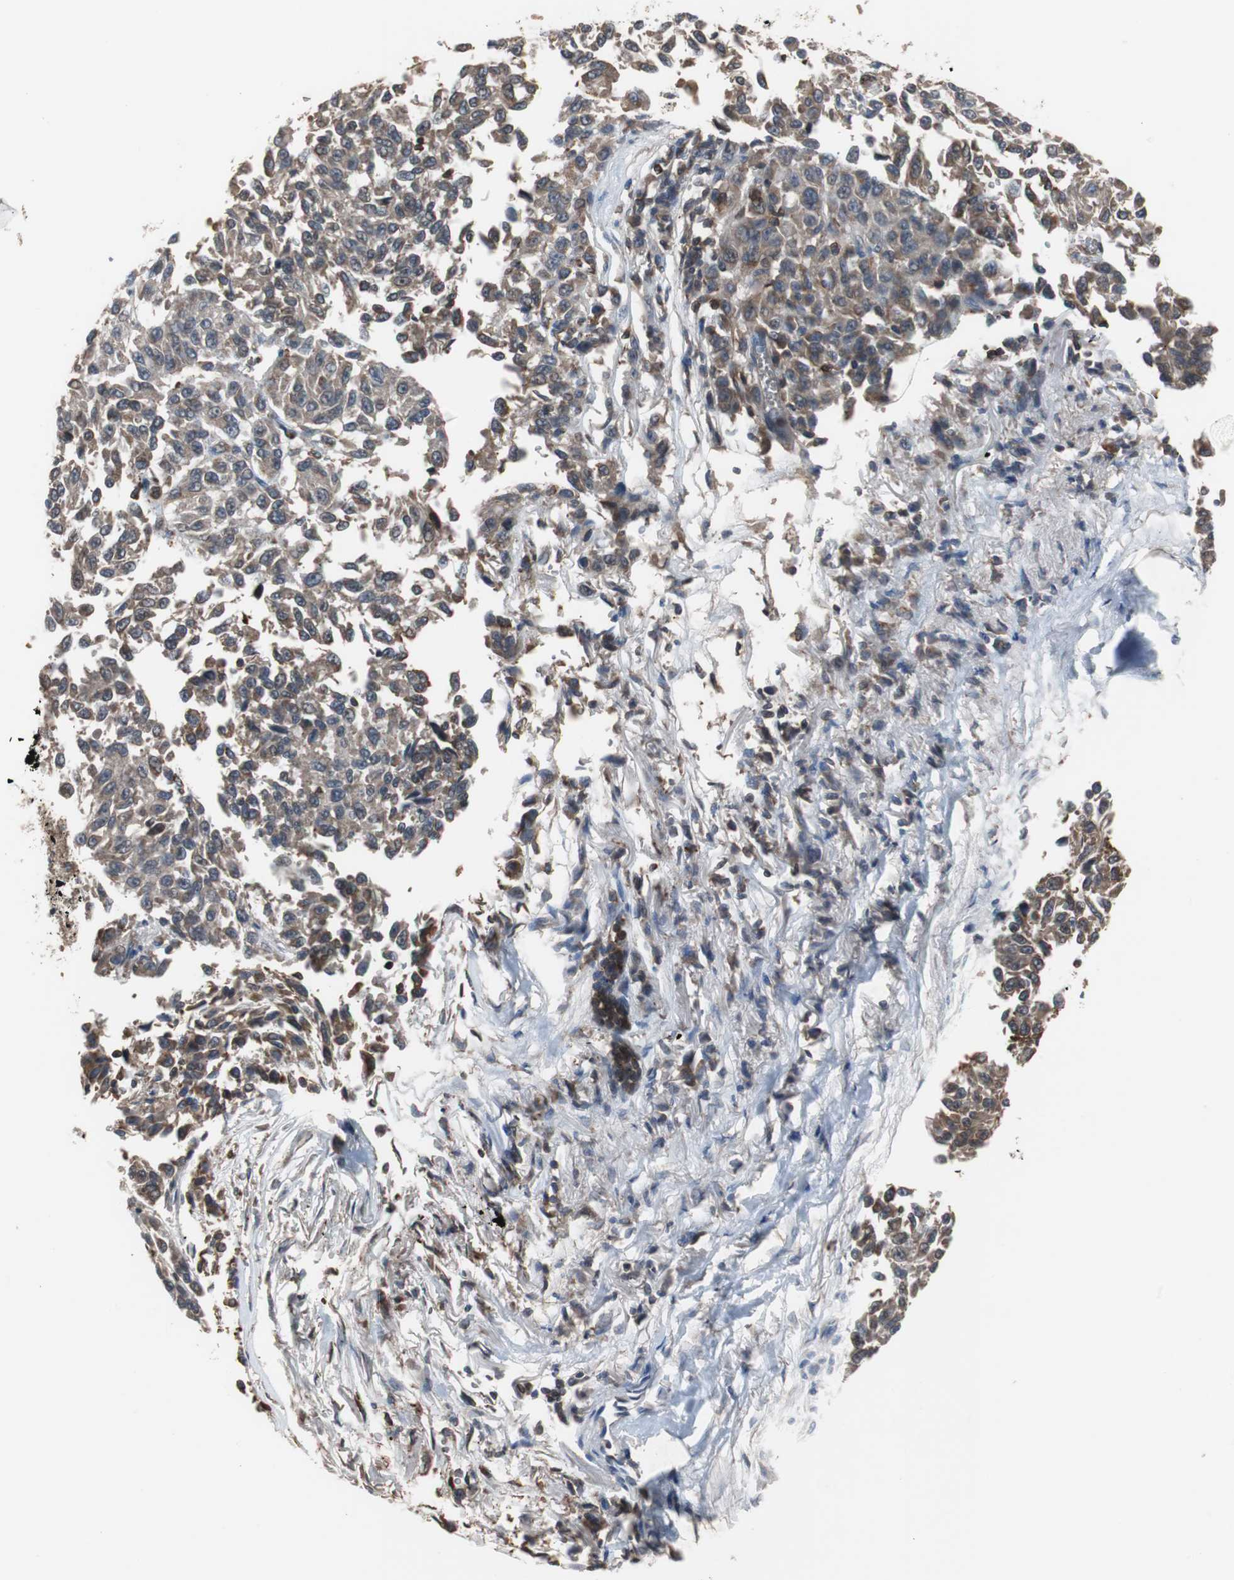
{"staining": {"intensity": "weak", "quantity": "25%-75%", "location": "cytoplasmic/membranous"}, "tissue": "melanoma", "cell_type": "Tumor cells", "image_type": "cancer", "snomed": [{"axis": "morphology", "description": "Malignant melanoma, Metastatic site"}, {"axis": "topography", "description": "Lung"}], "caption": "Melanoma stained for a protein shows weak cytoplasmic/membranous positivity in tumor cells.", "gene": "CALB2", "patient": {"sex": "male", "age": 64}}